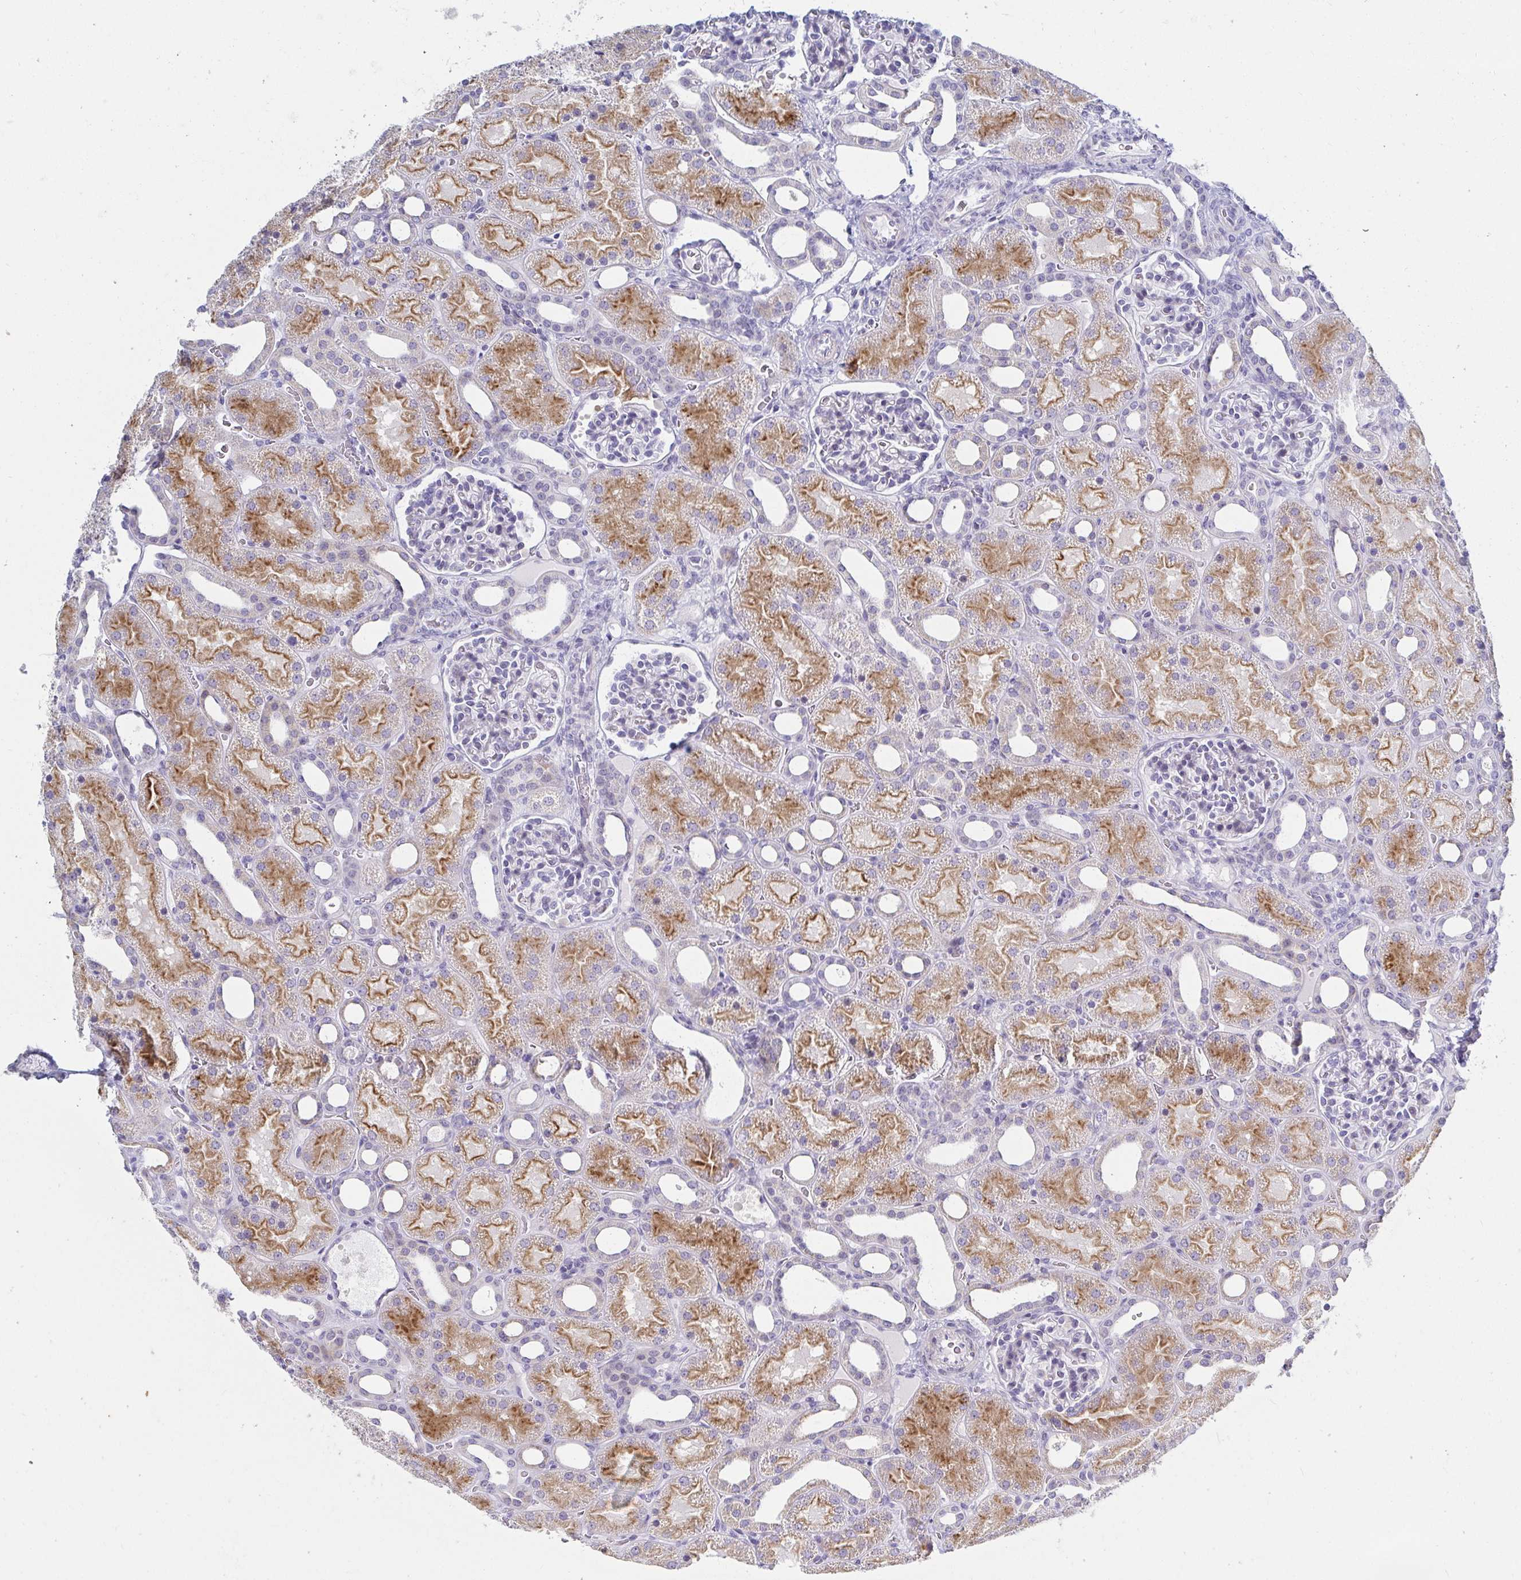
{"staining": {"intensity": "negative", "quantity": "none", "location": "none"}, "tissue": "kidney", "cell_type": "Cells in glomeruli", "image_type": "normal", "snomed": [{"axis": "morphology", "description": "Normal tissue, NOS"}, {"axis": "topography", "description": "Kidney"}], "caption": "DAB (3,3'-diaminobenzidine) immunohistochemical staining of unremarkable human kidney demonstrates no significant staining in cells in glomeruli.", "gene": "OR10K1", "patient": {"sex": "male", "age": 2}}